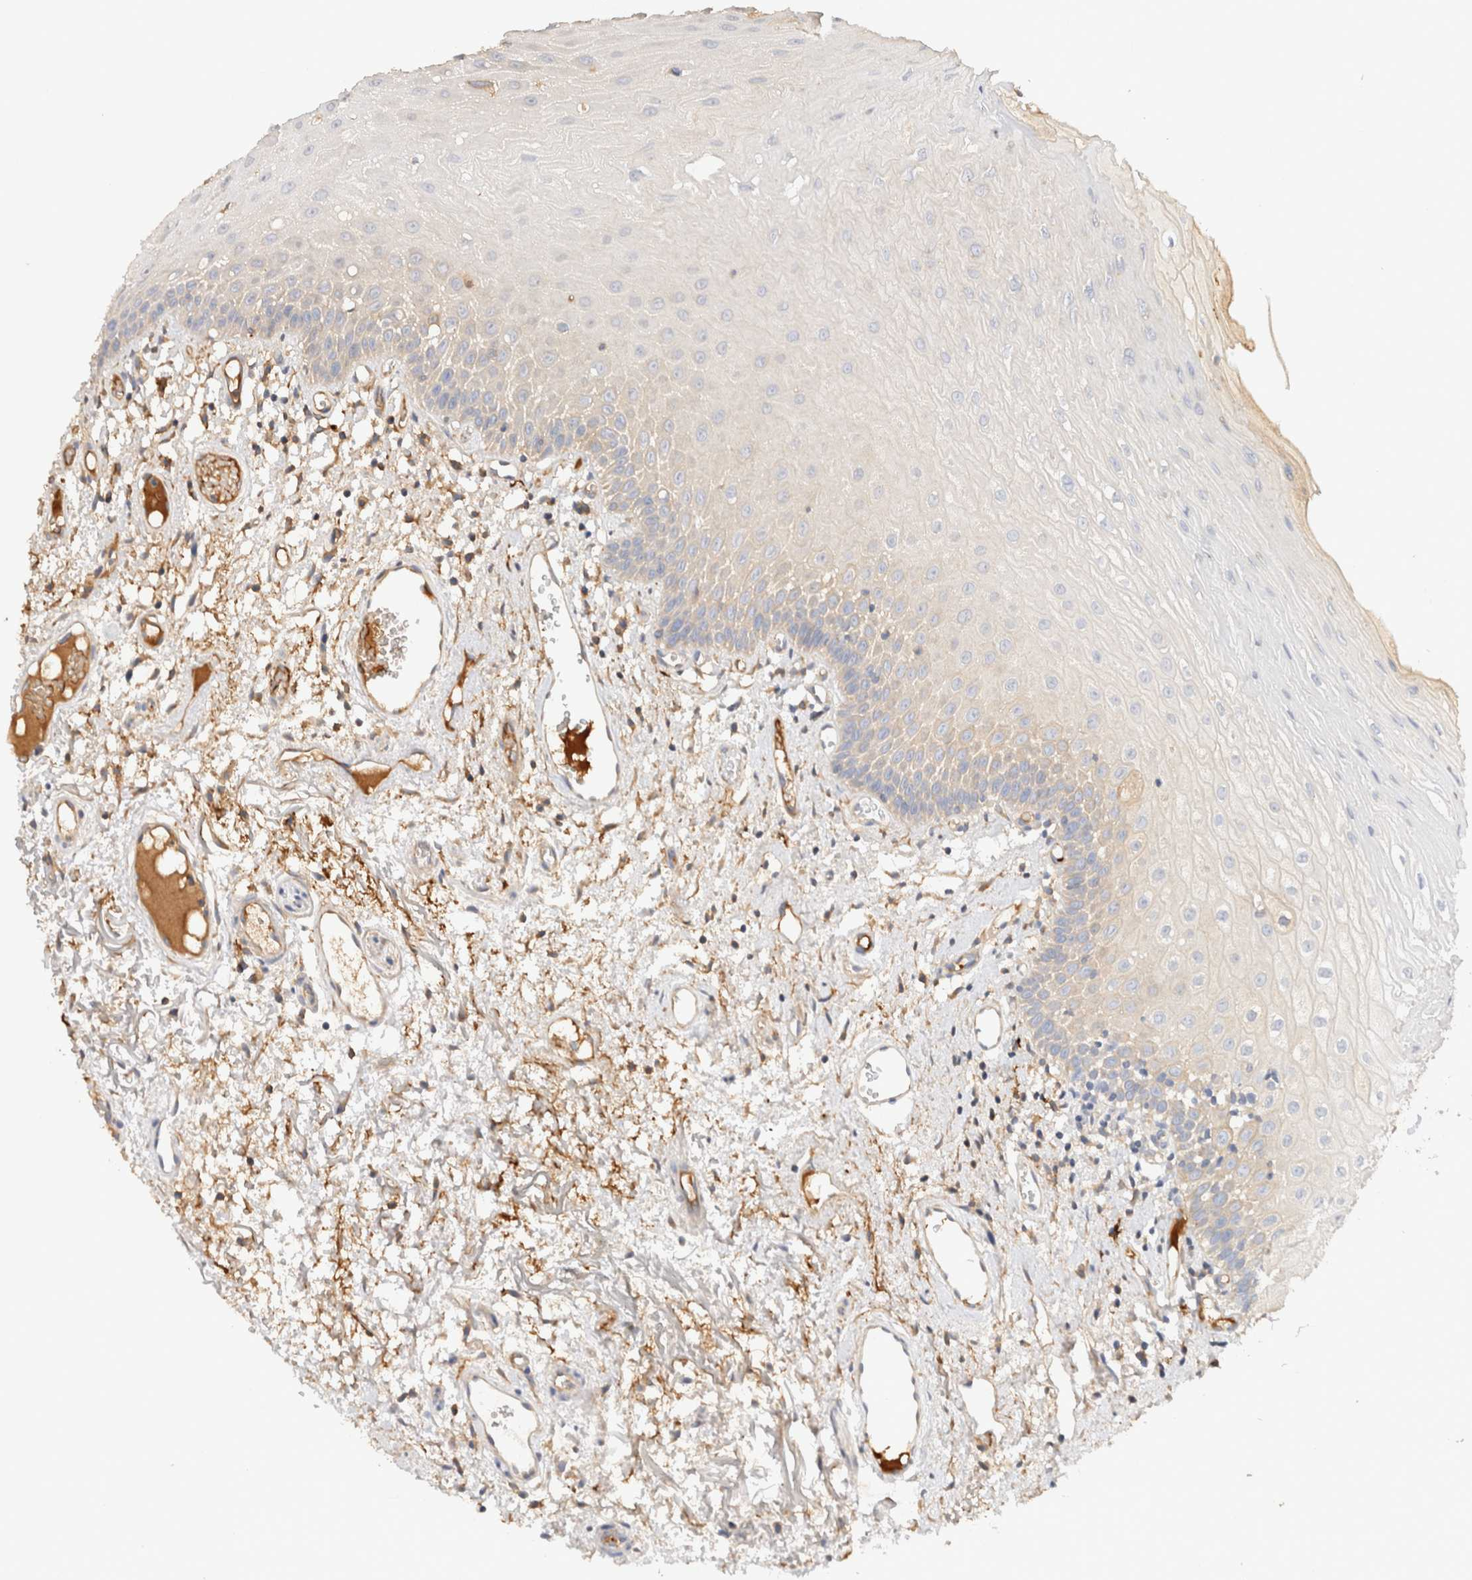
{"staining": {"intensity": "negative", "quantity": "none", "location": "none"}, "tissue": "oral mucosa", "cell_type": "Squamous epithelial cells", "image_type": "normal", "snomed": [{"axis": "morphology", "description": "Normal tissue, NOS"}, {"axis": "topography", "description": "Oral tissue"}], "caption": "High power microscopy micrograph of an IHC image of unremarkable oral mucosa, revealing no significant staining in squamous epithelial cells.", "gene": "PROS1", "patient": {"sex": "male", "age": 52}}